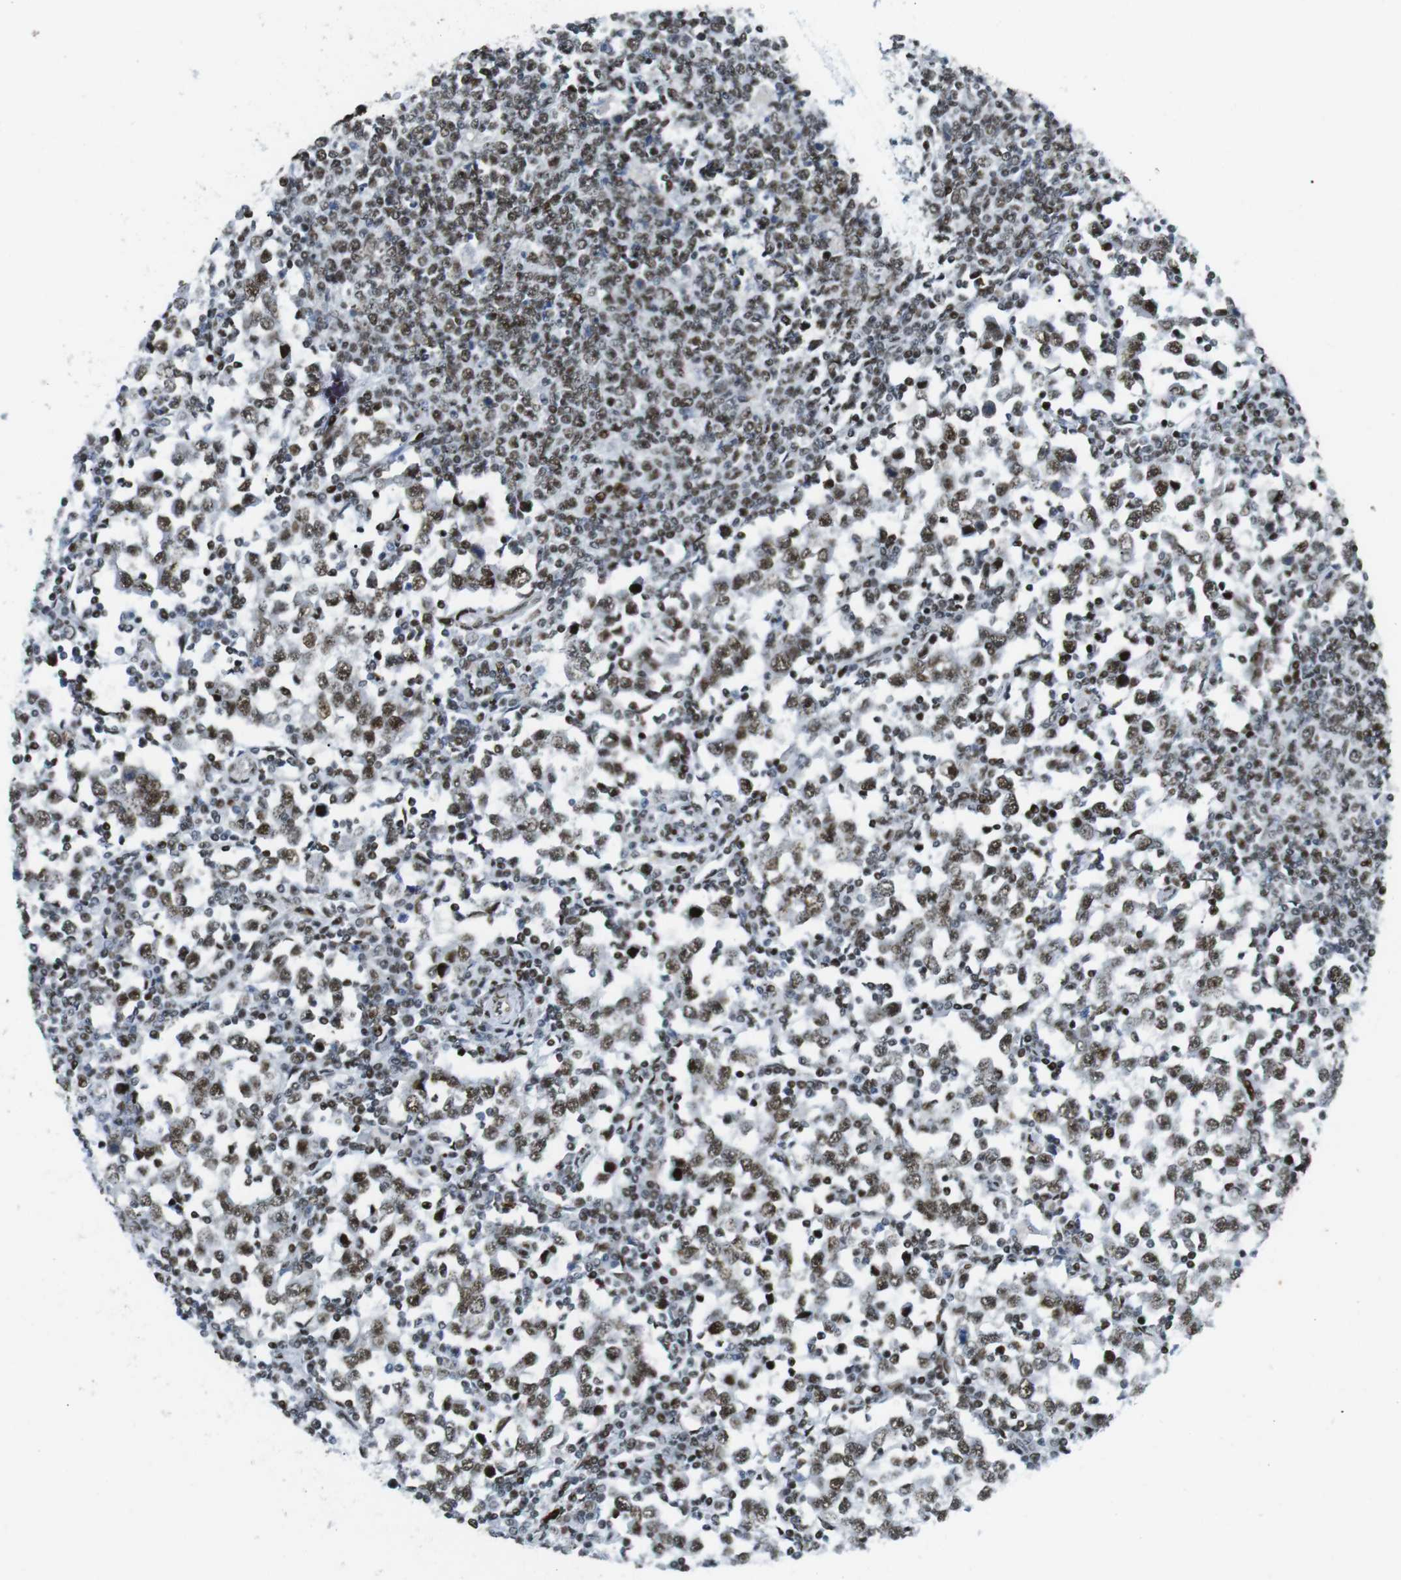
{"staining": {"intensity": "moderate", "quantity": ">75%", "location": "nuclear"}, "tissue": "testis cancer", "cell_type": "Tumor cells", "image_type": "cancer", "snomed": [{"axis": "morphology", "description": "Seminoma, NOS"}, {"axis": "topography", "description": "Testis"}], "caption": "The immunohistochemical stain highlights moderate nuclear expression in tumor cells of seminoma (testis) tissue.", "gene": "ARID1A", "patient": {"sex": "male", "age": 65}}